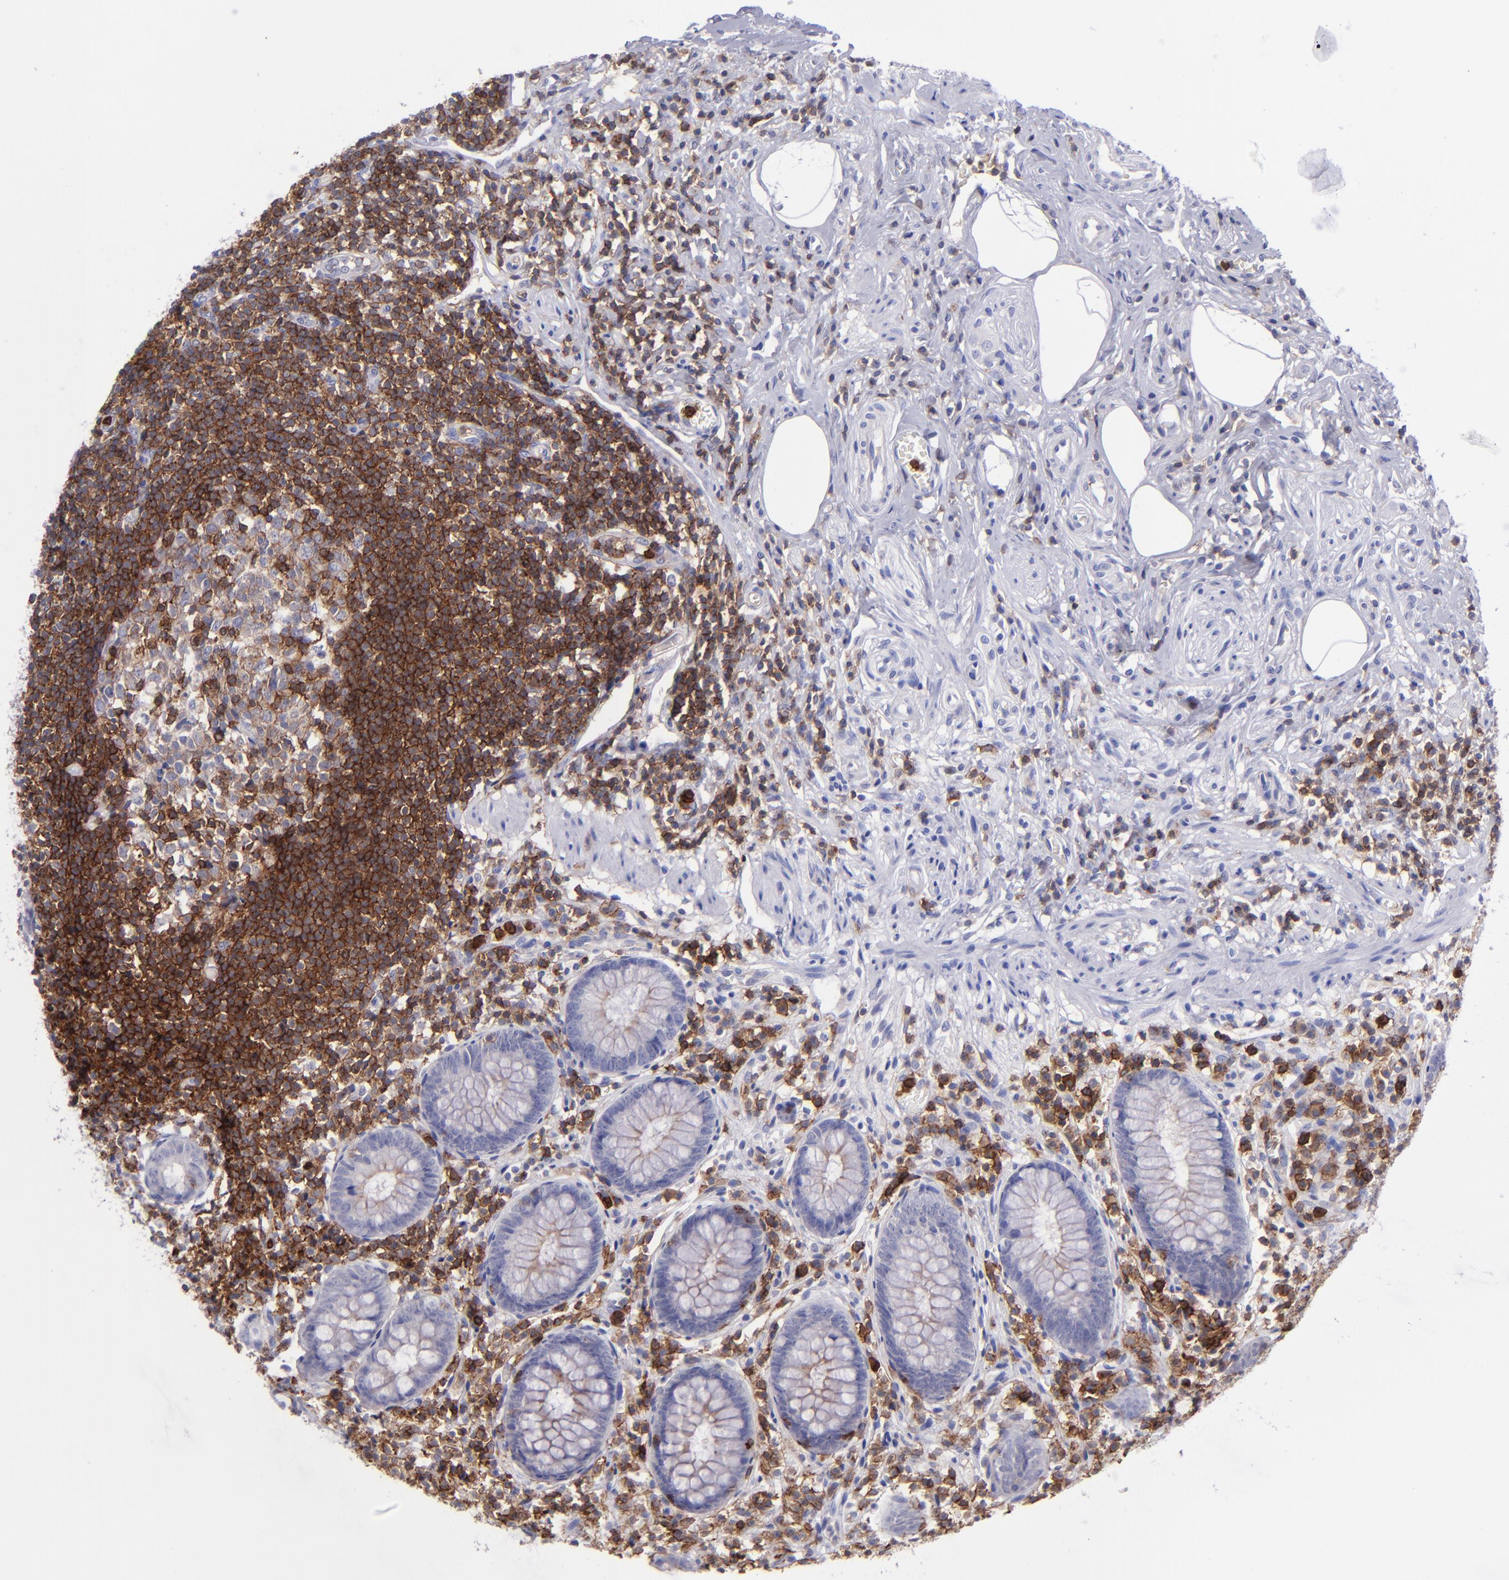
{"staining": {"intensity": "weak", "quantity": "<25%", "location": "cytoplasmic/membranous"}, "tissue": "appendix", "cell_type": "Glandular cells", "image_type": "normal", "snomed": [{"axis": "morphology", "description": "Normal tissue, NOS"}, {"axis": "topography", "description": "Appendix"}], "caption": "Appendix stained for a protein using immunohistochemistry exhibits no expression glandular cells.", "gene": "ICAM3", "patient": {"sex": "male", "age": 38}}